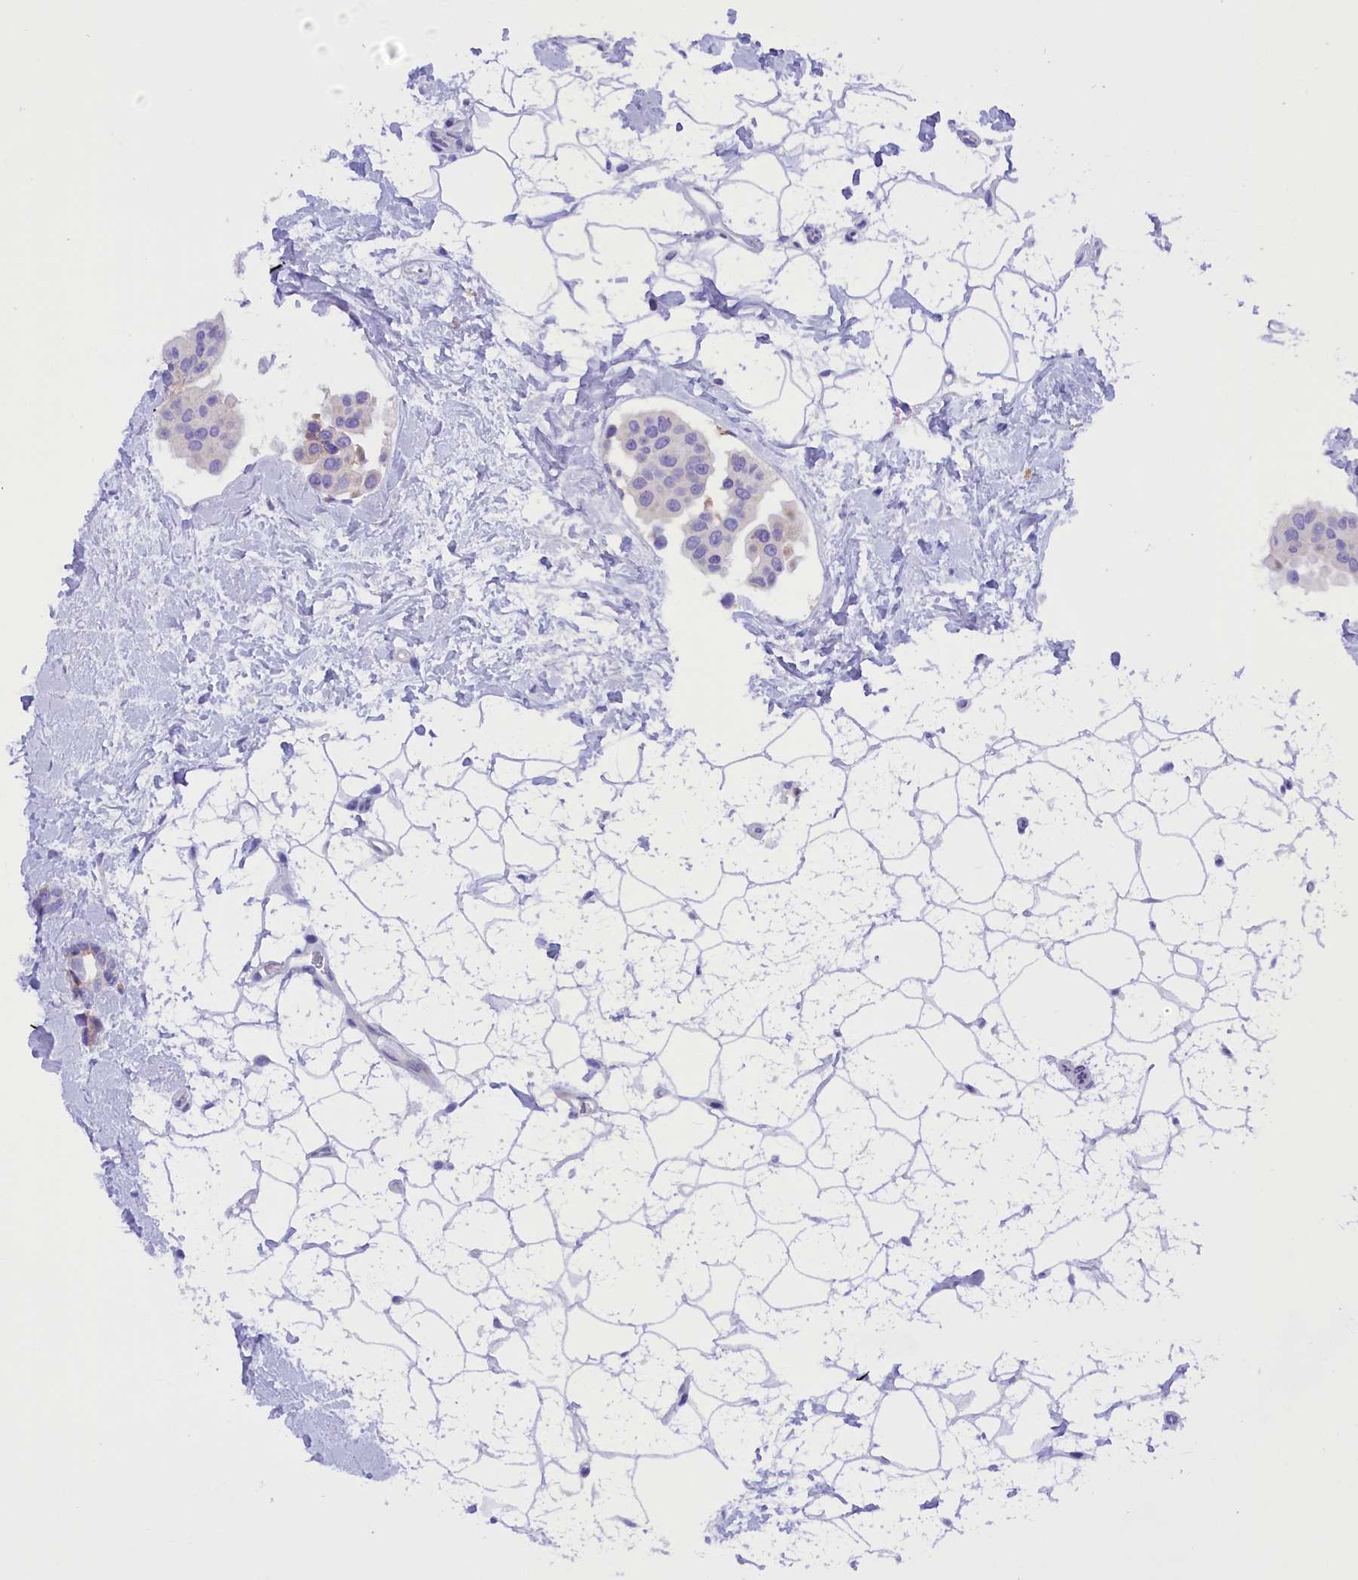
{"staining": {"intensity": "negative", "quantity": "none", "location": "none"}, "tissue": "breast cancer", "cell_type": "Tumor cells", "image_type": "cancer", "snomed": [{"axis": "morphology", "description": "Normal tissue, NOS"}, {"axis": "morphology", "description": "Duct carcinoma"}, {"axis": "topography", "description": "Breast"}], "caption": "Histopathology image shows no significant protein positivity in tumor cells of invasive ductal carcinoma (breast).", "gene": "COL6A5", "patient": {"sex": "female", "age": 39}}